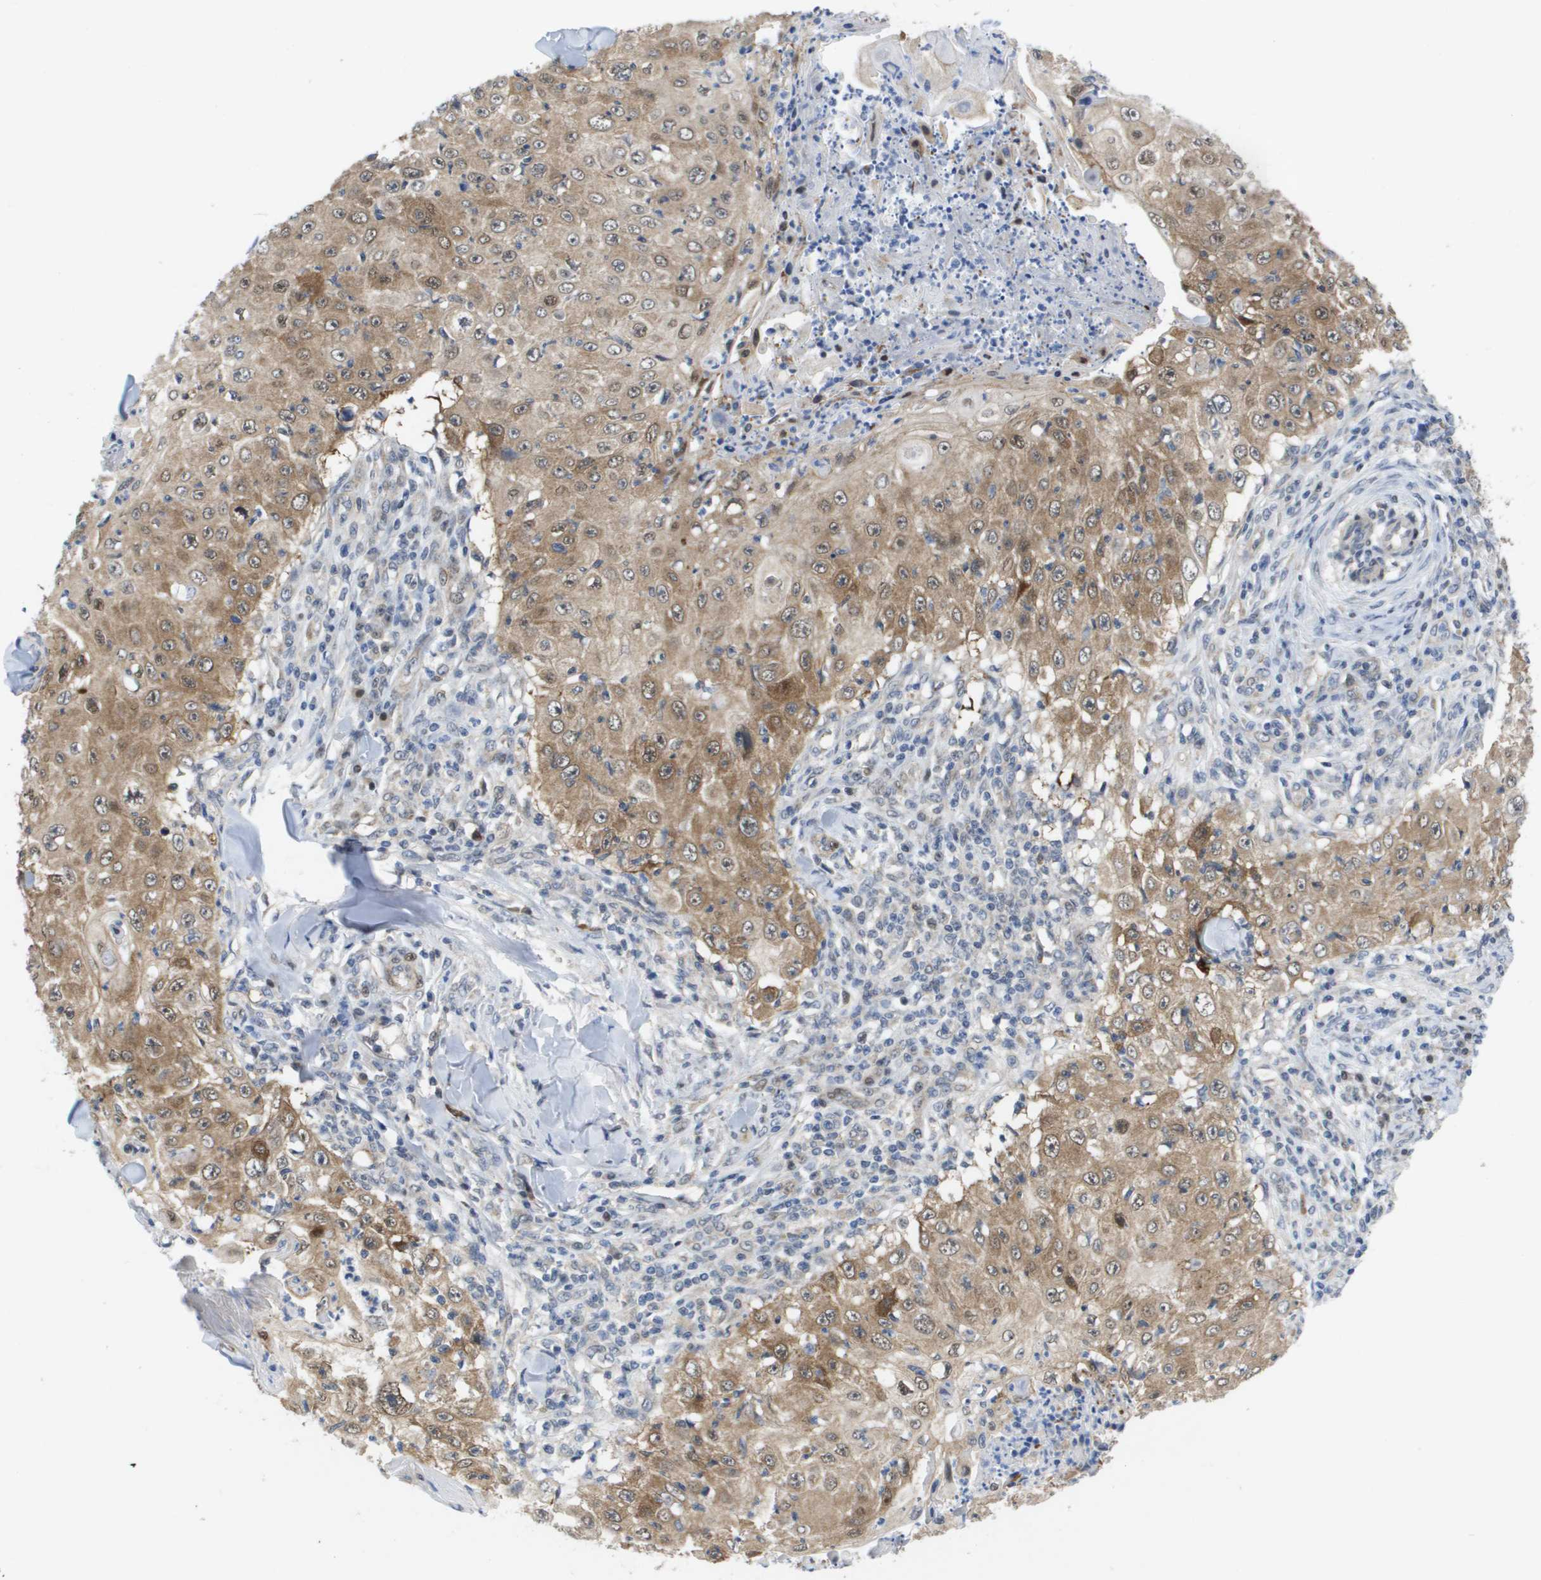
{"staining": {"intensity": "moderate", "quantity": ">75%", "location": "cytoplasmic/membranous"}, "tissue": "skin cancer", "cell_type": "Tumor cells", "image_type": "cancer", "snomed": [{"axis": "morphology", "description": "Squamous cell carcinoma, NOS"}, {"axis": "topography", "description": "Skin"}], "caption": "Brown immunohistochemical staining in skin squamous cell carcinoma shows moderate cytoplasmic/membranous staining in approximately >75% of tumor cells.", "gene": "FKBP4", "patient": {"sex": "male", "age": 86}}